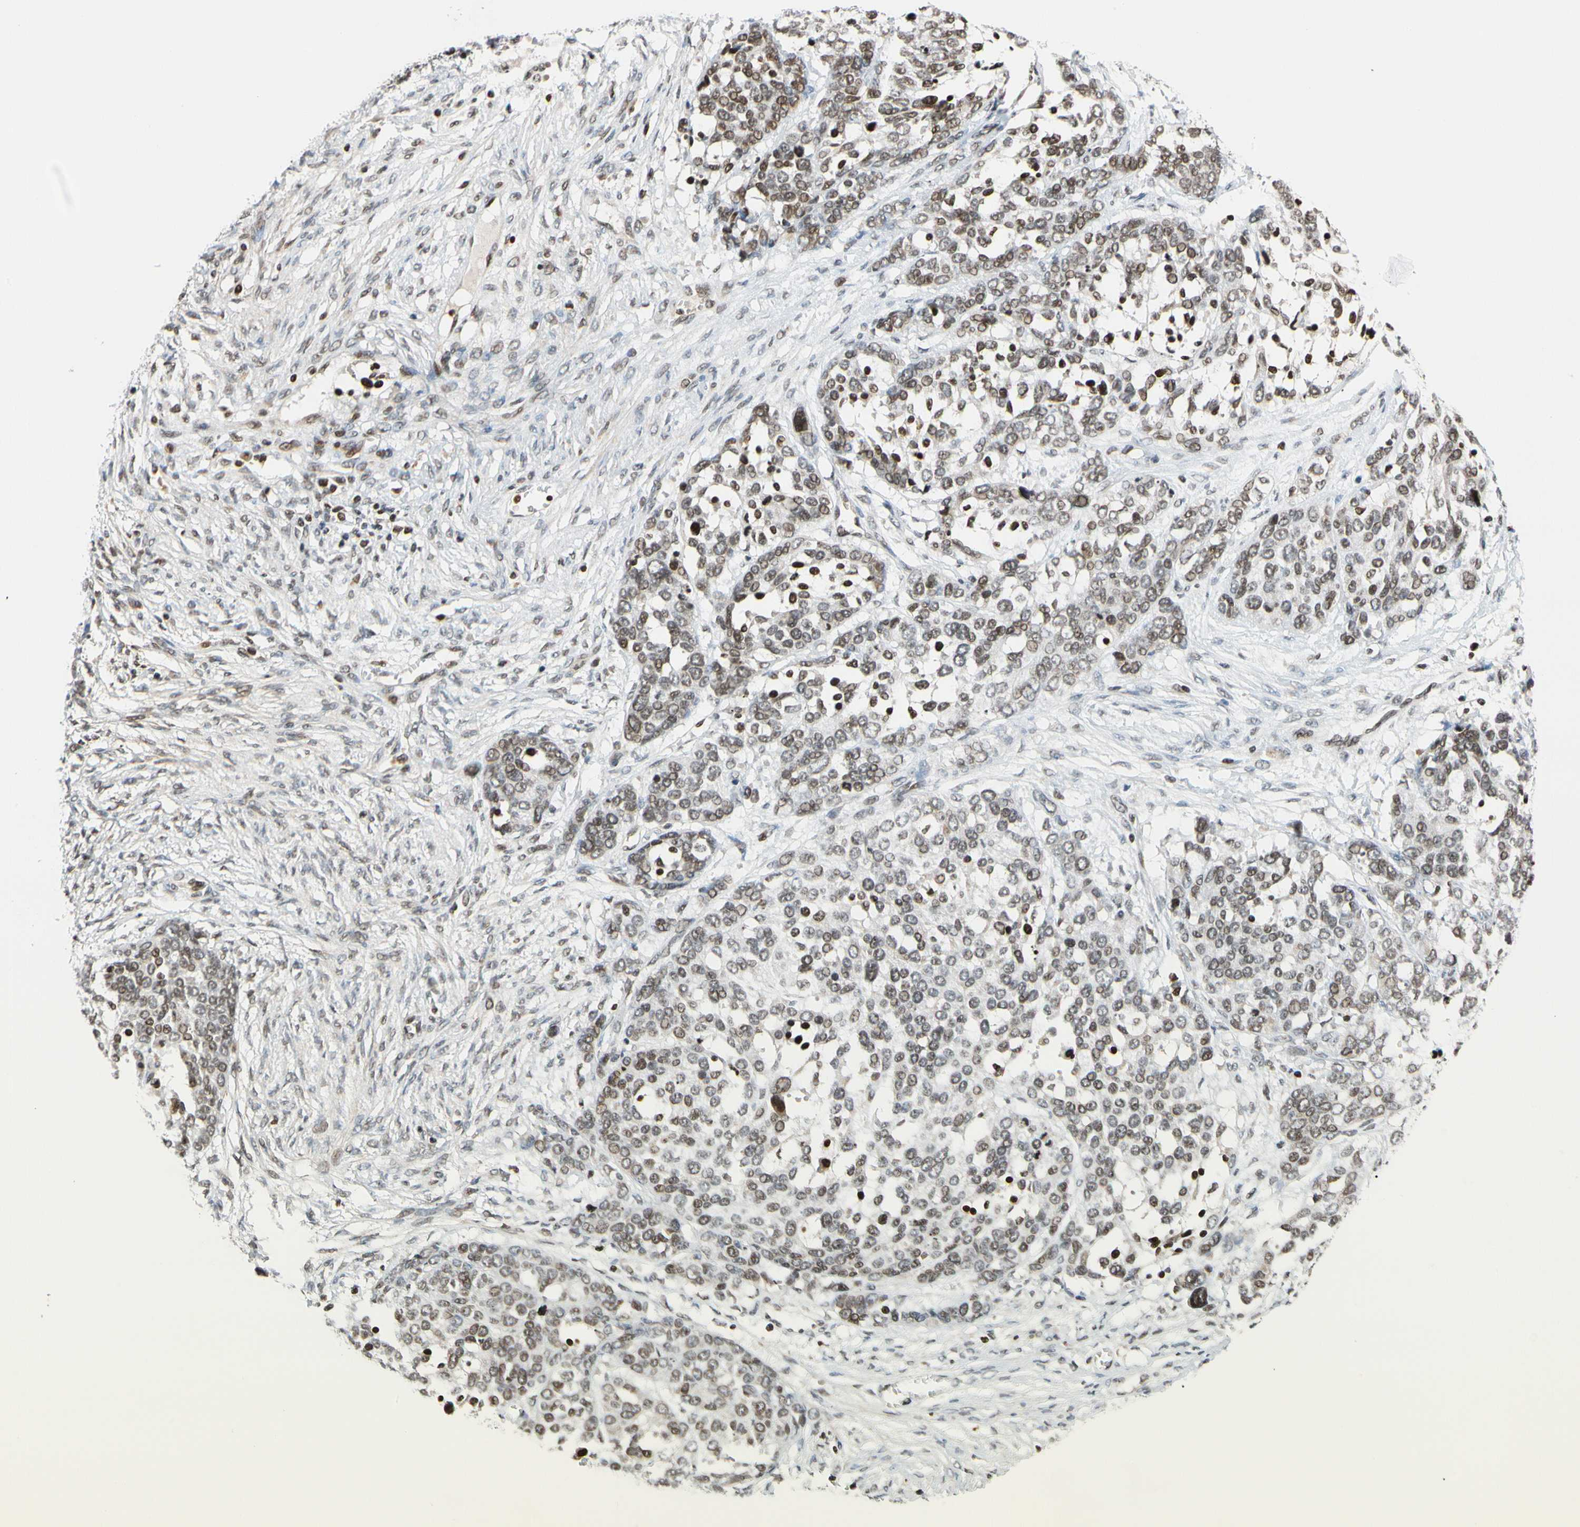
{"staining": {"intensity": "moderate", "quantity": ">75%", "location": "nuclear"}, "tissue": "ovarian cancer", "cell_type": "Tumor cells", "image_type": "cancer", "snomed": [{"axis": "morphology", "description": "Cystadenocarcinoma, serous, NOS"}, {"axis": "topography", "description": "Ovary"}], "caption": "Tumor cells demonstrate medium levels of moderate nuclear expression in about >75% of cells in human ovarian cancer.", "gene": "CDK7", "patient": {"sex": "female", "age": 44}}